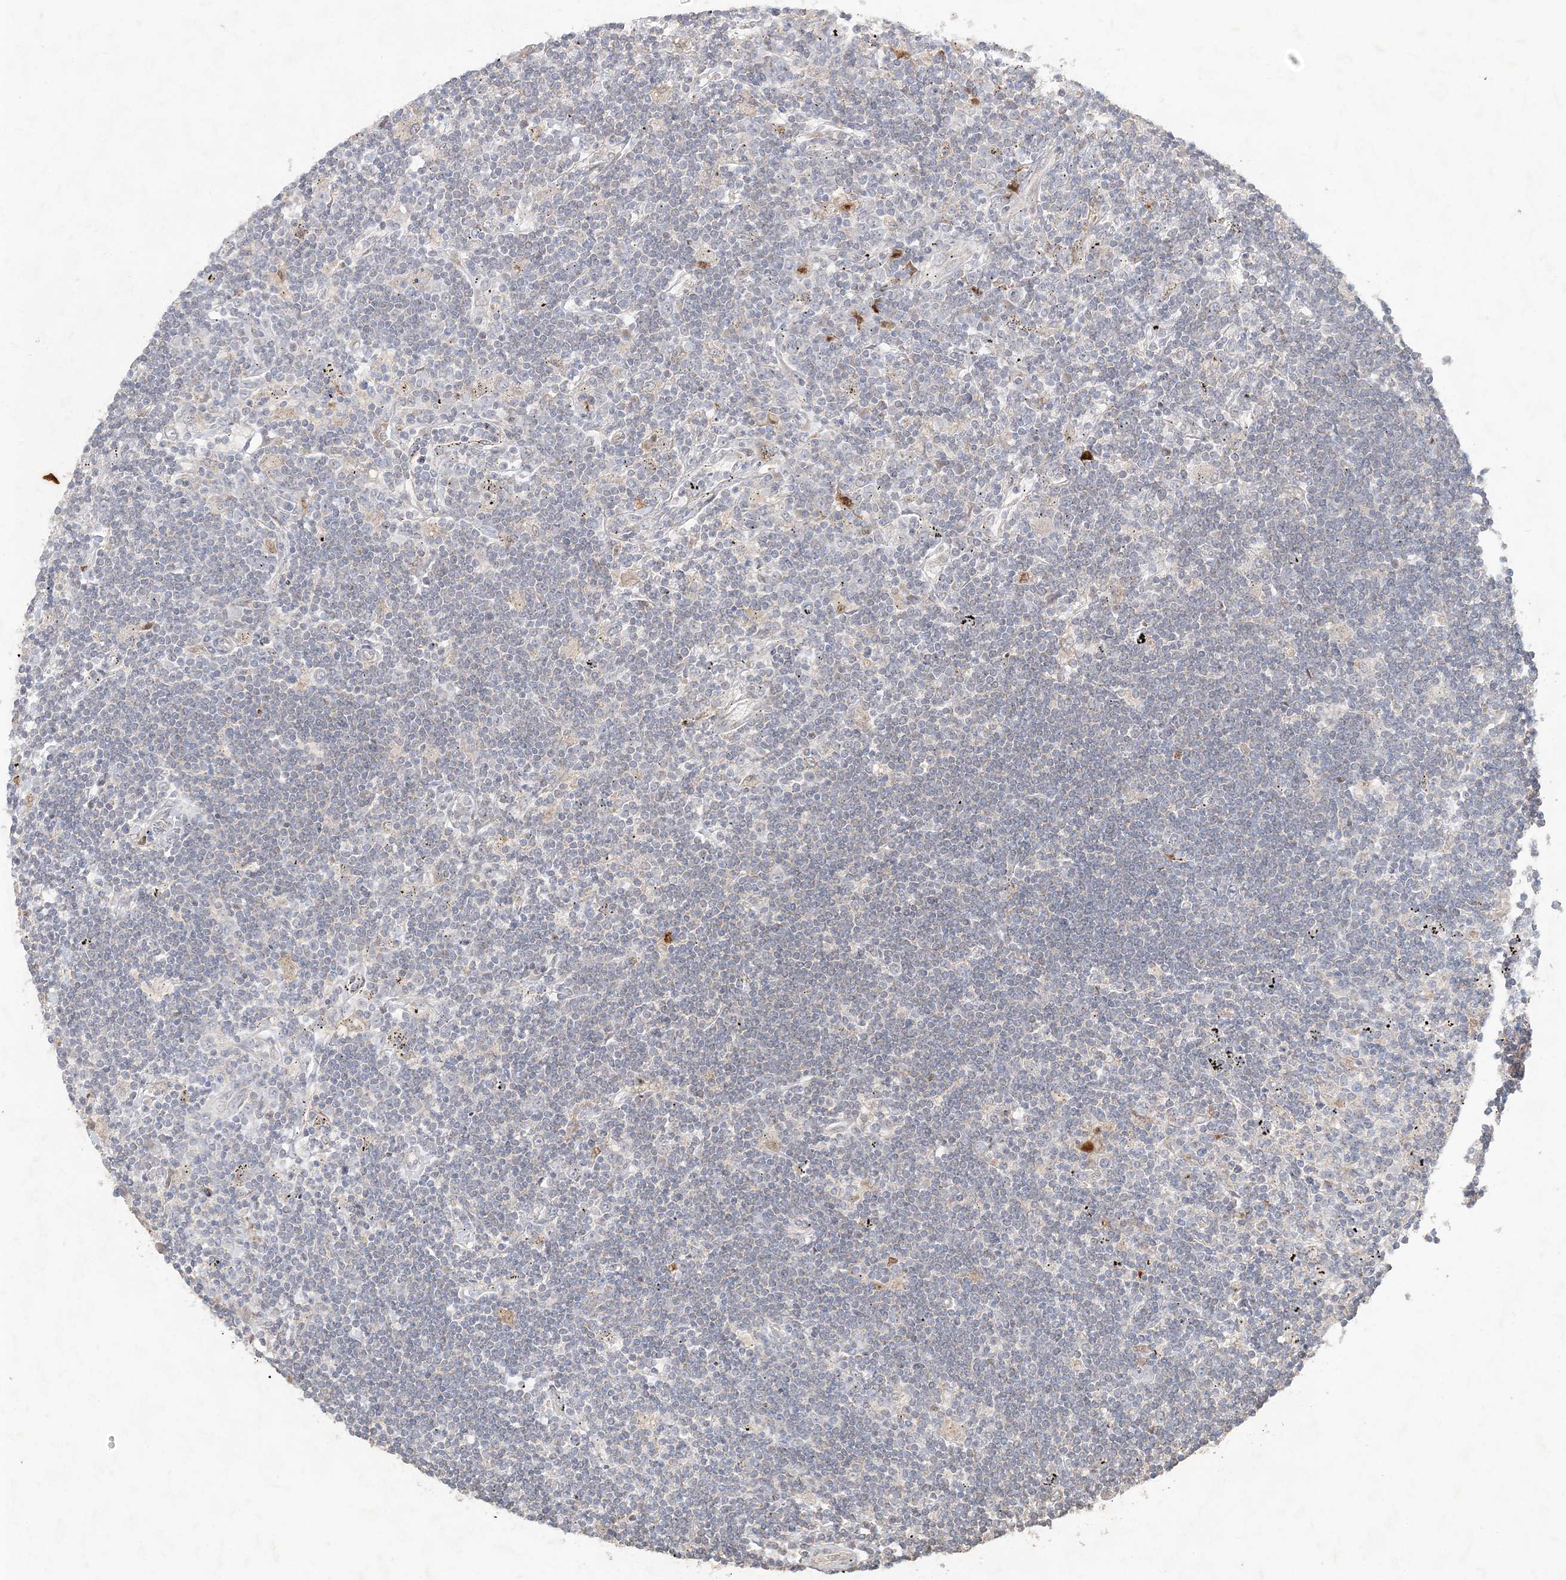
{"staining": {"intensity": "negative", "quantity": "none", "location": "none"}, "tissue": "lymphoma", "cell_type": "Tumor cells", "image_type": "cancer", "snomed": [{"axis": "morphology", "description": "Malignant lymphoma, non-Hodgkin's type, Low grade"}, {"axis": "topography", "description": "Spleen"}], "caption": "Tumor cells show no significant expression in lymphoma. (Immunohistochemistry (ihc), brightfield microscopy, high magnification).", "gene": "RAB14", "patient": {"sex": "male", "age": 76}}